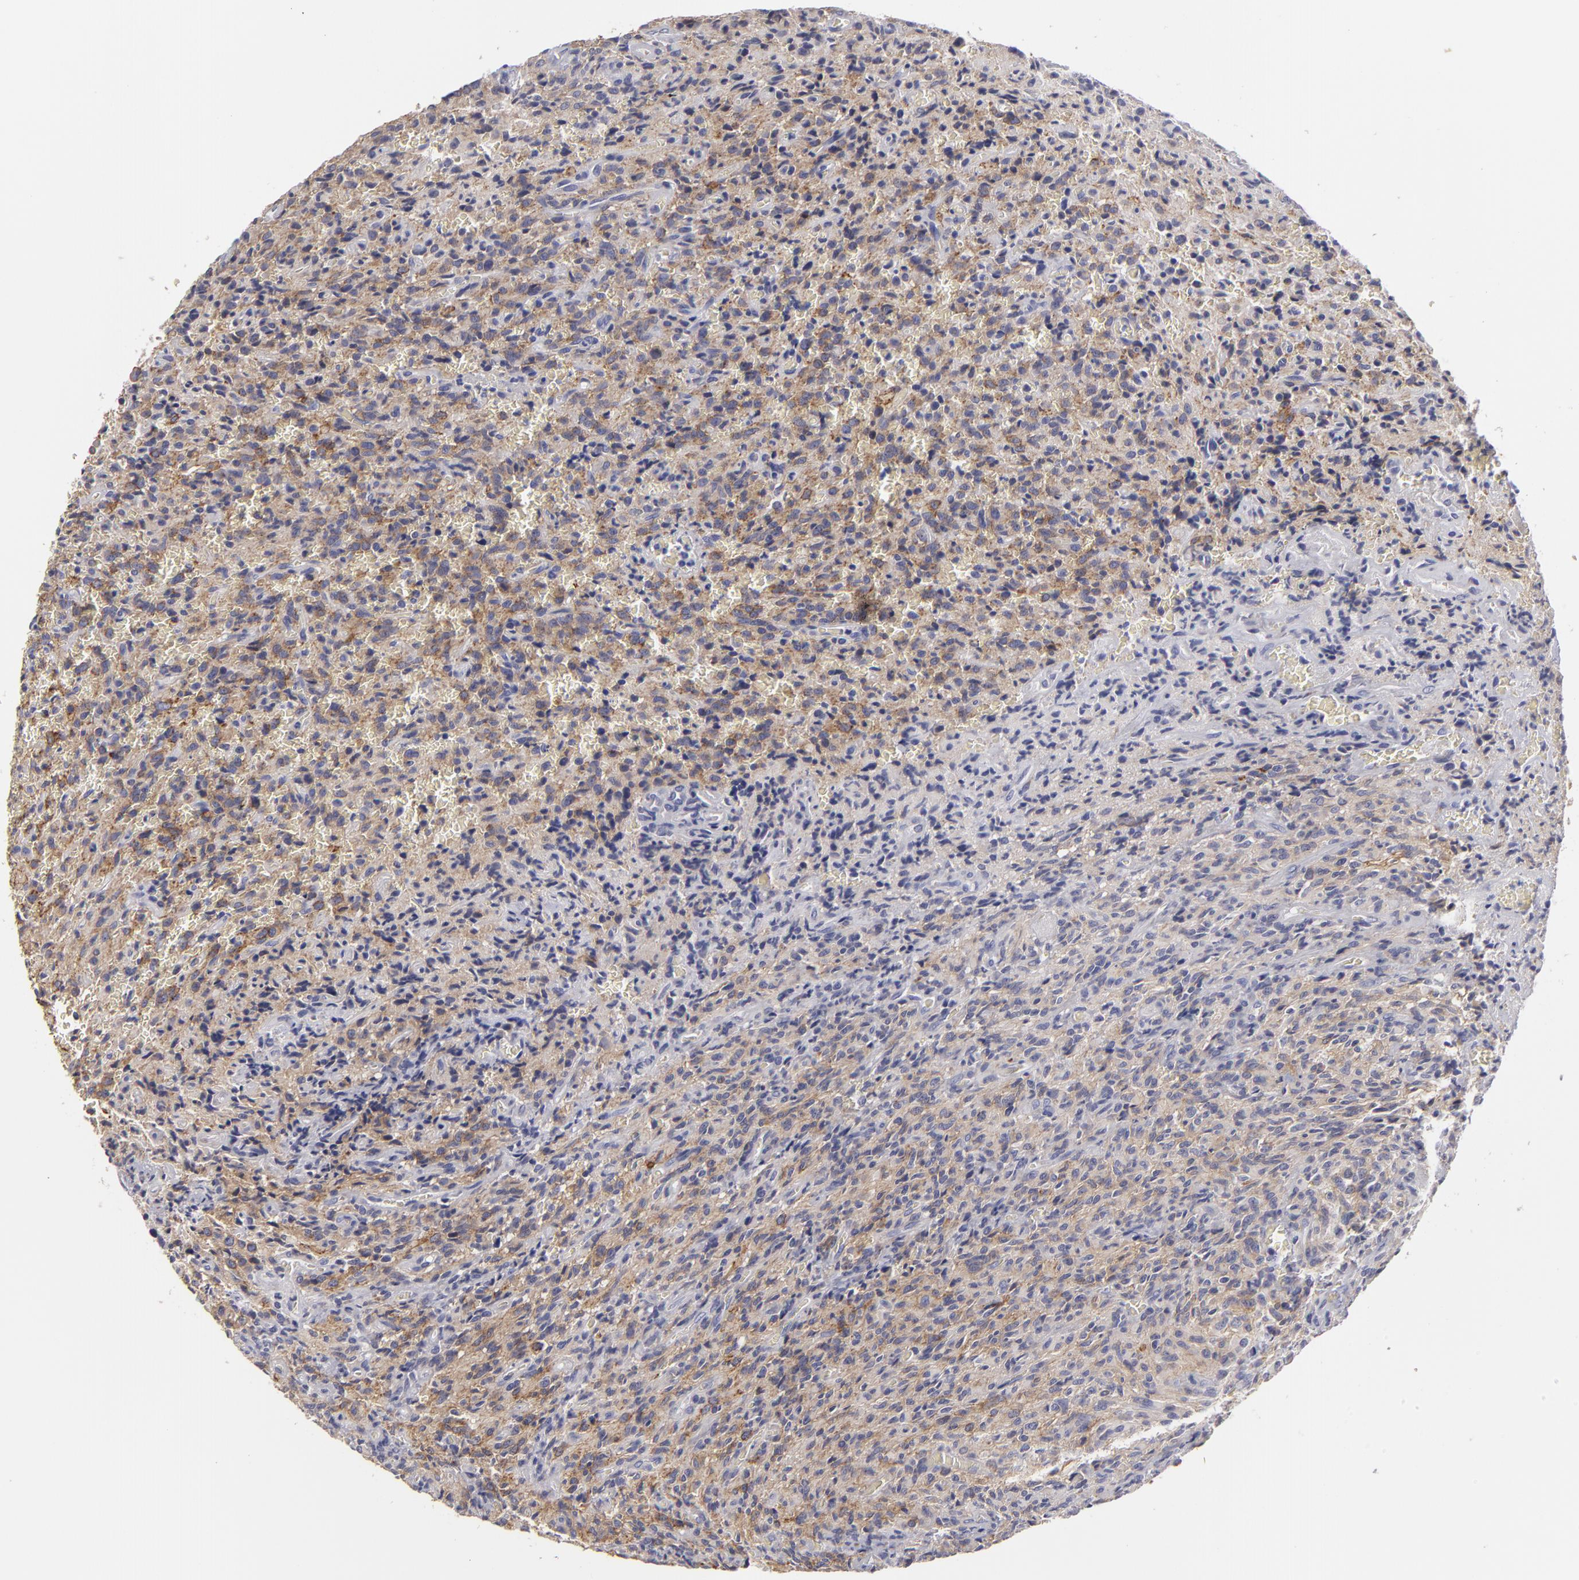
{"staining": {"intensity": "weak", "quantity": ">75%", "location": "cytoplasmic/membranous"}, "tissue": "glioma", "cell_type": "Tumor cells", "image_type": "cancer", "snomed": [{"axis": "morphology", "description": "Glioma, malignant, High grade"}, {"axis": "topography", "description": "Brain"}], "caption": "Protein staining by immunohistochemistry (IHC) demonstrates weak cytoplasmic/membranous staining in approximately >75% of tumor cells in glioma.", "gene": "ATP2B3", "patient": {"sex": "male", "age": 56}}